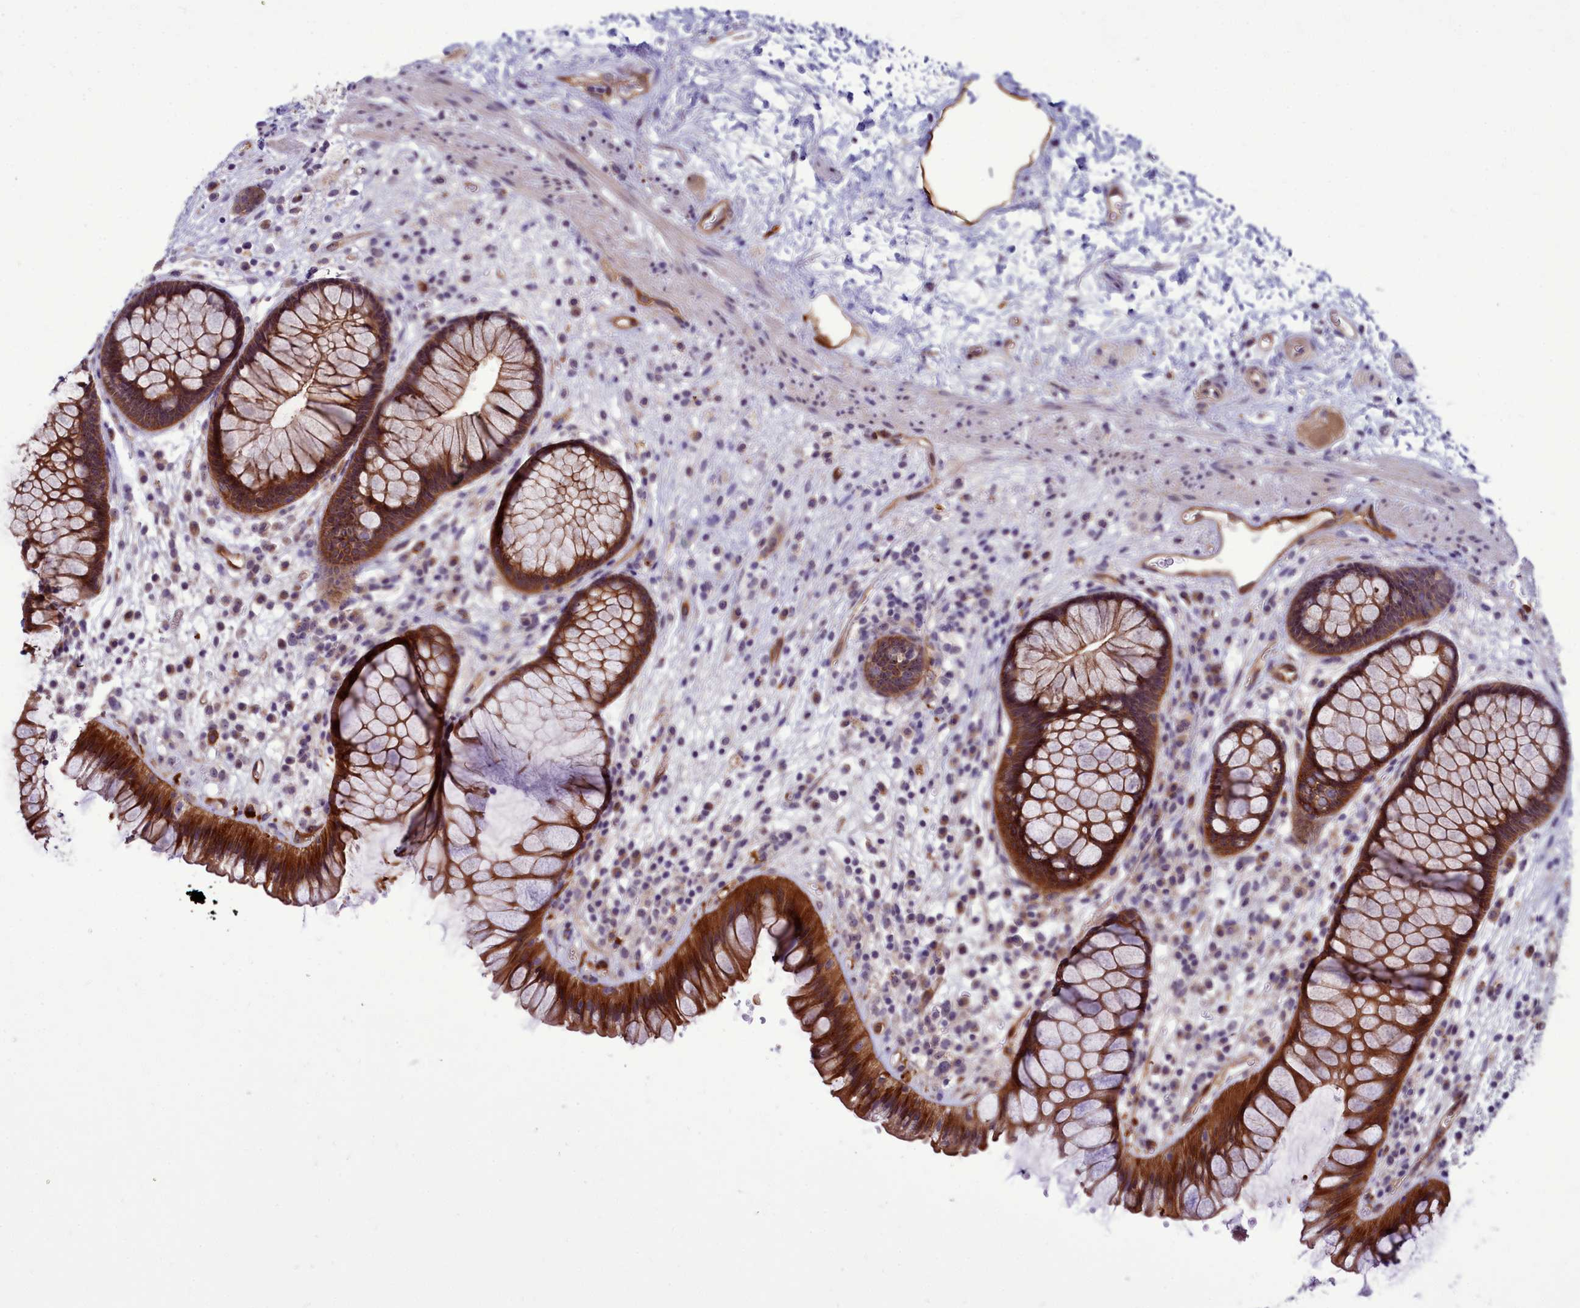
{"staining": {"intensity": "strong", "quantity": ">75%", "location": "cytoplasmic/membranous"}, "tissue": "rectum", "cell_type": "Glandular cells", "image_type": "normal", "snomed": [{"axis": "morphology", "description": "Normal tissue, NOS"}, {"axis": "topography", "description": "Rectum"}], "caption": "Protein staining demonstrates strong cytoplasmic/membranous positivity in approximately >75% of glandular cells in benign rectum. Immunohistochemistry (ihc) stains the protein in brown and the nuclei are stained blue.", "gene": "BCAR1", "patient": {"sex": "male", "age": 51}}